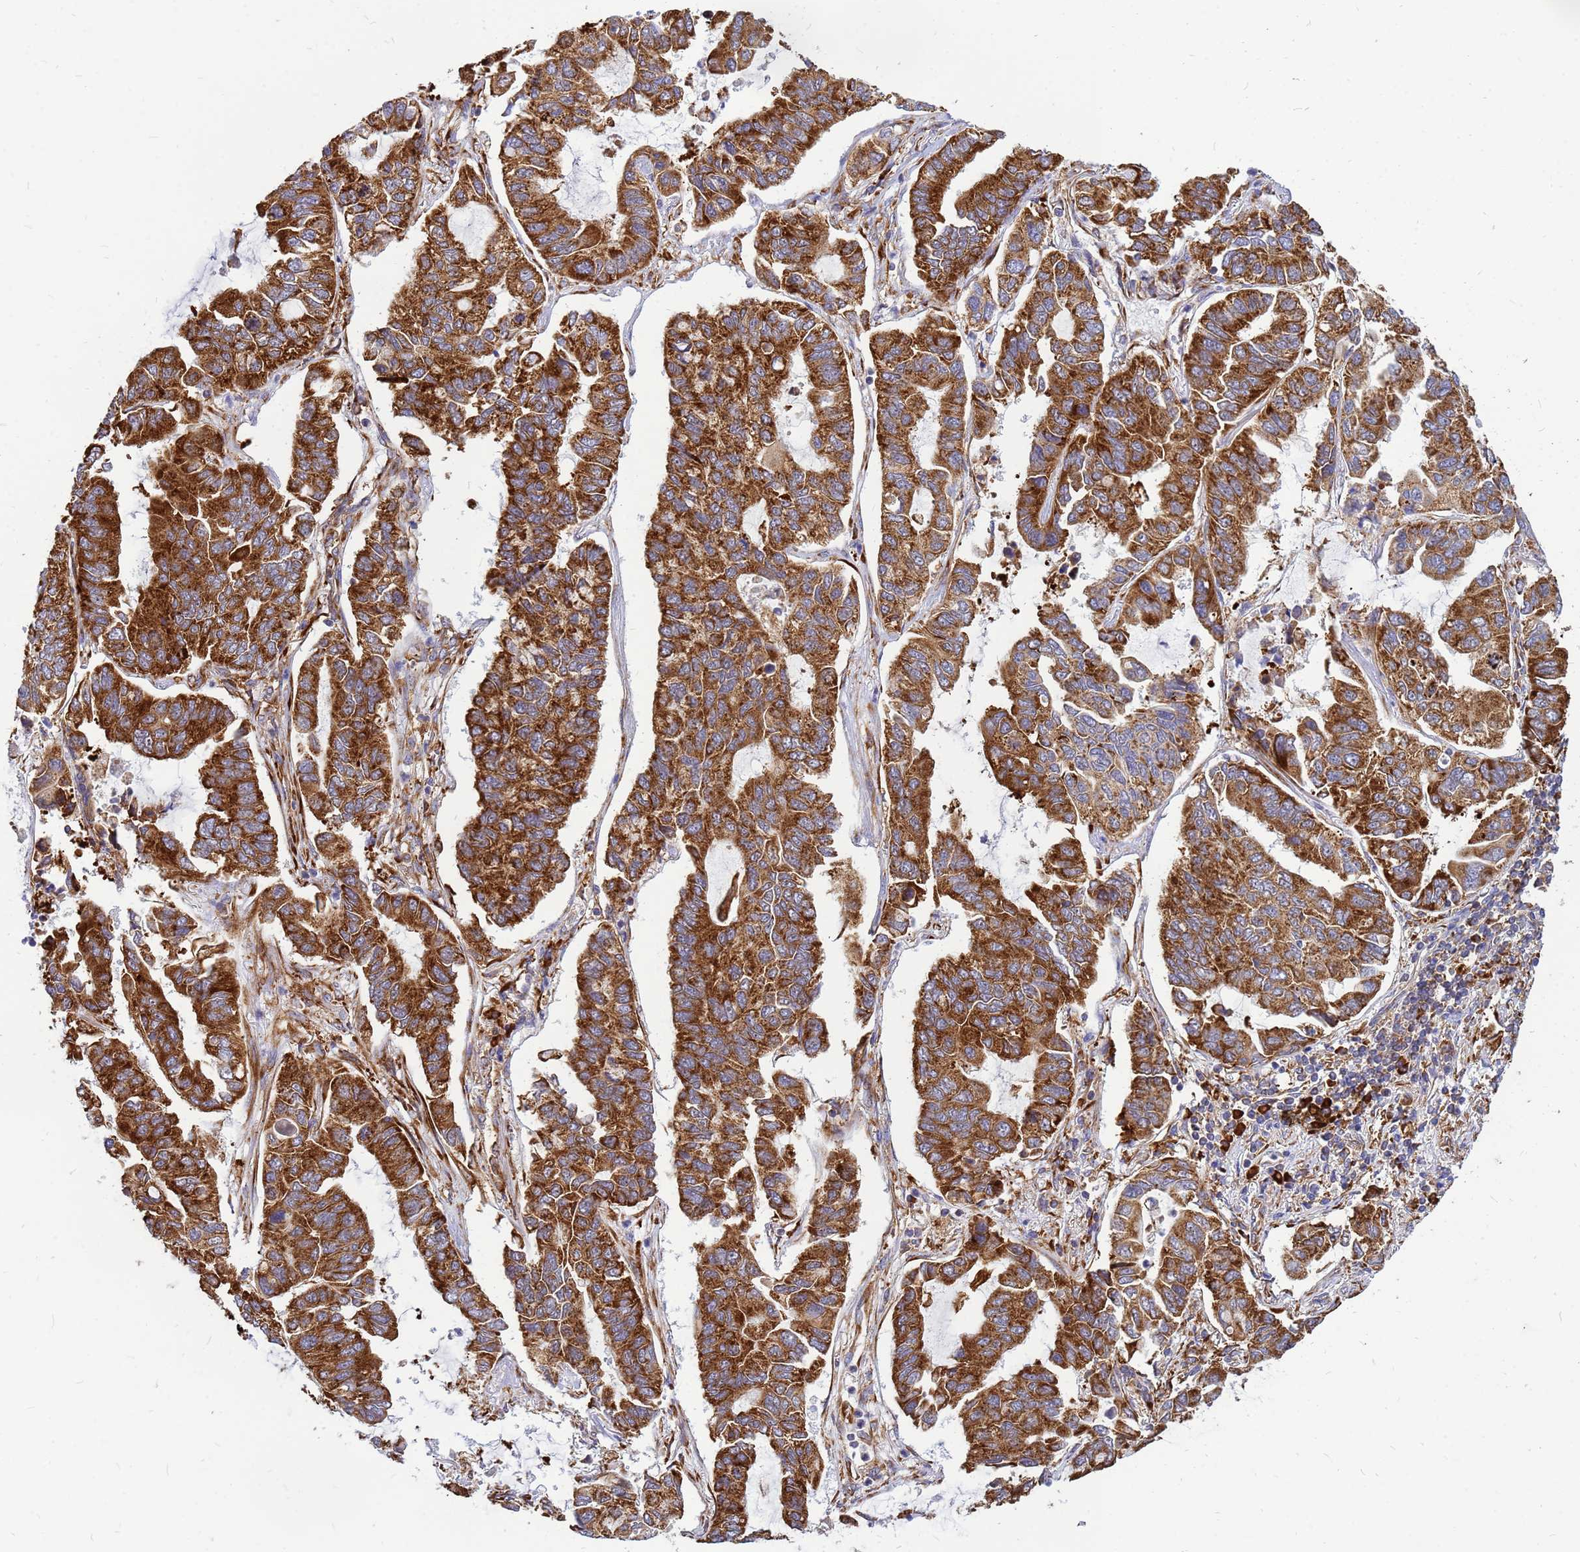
{"staining": {"intensity": "strong", "quantity": ">75%", "location": "cytoplasmic/membranous"}, "tissue": "lung cancer", "cell_type": "Tumor cells", "image_type": "cancer", "snomed": [{"axis": "morphology", "description": "Adenocarcinoma, NOS"}, {"axis": "topography", "description": "Lung"}], "caption": "Immunohistochemical staining of lung cancer (adenocarcinoma) reveals high levels of strong cytoplasmic/membranous protein positivity in approximately >75% of tumor cells. (Stains: DAB (3,3'-diaminobenzidine) in brown, nuclei in blue, Microscopy: brightfield microscopy at high magnification).", "gene": "RPL8", "patient": {"sex": "male", "age": 64}}